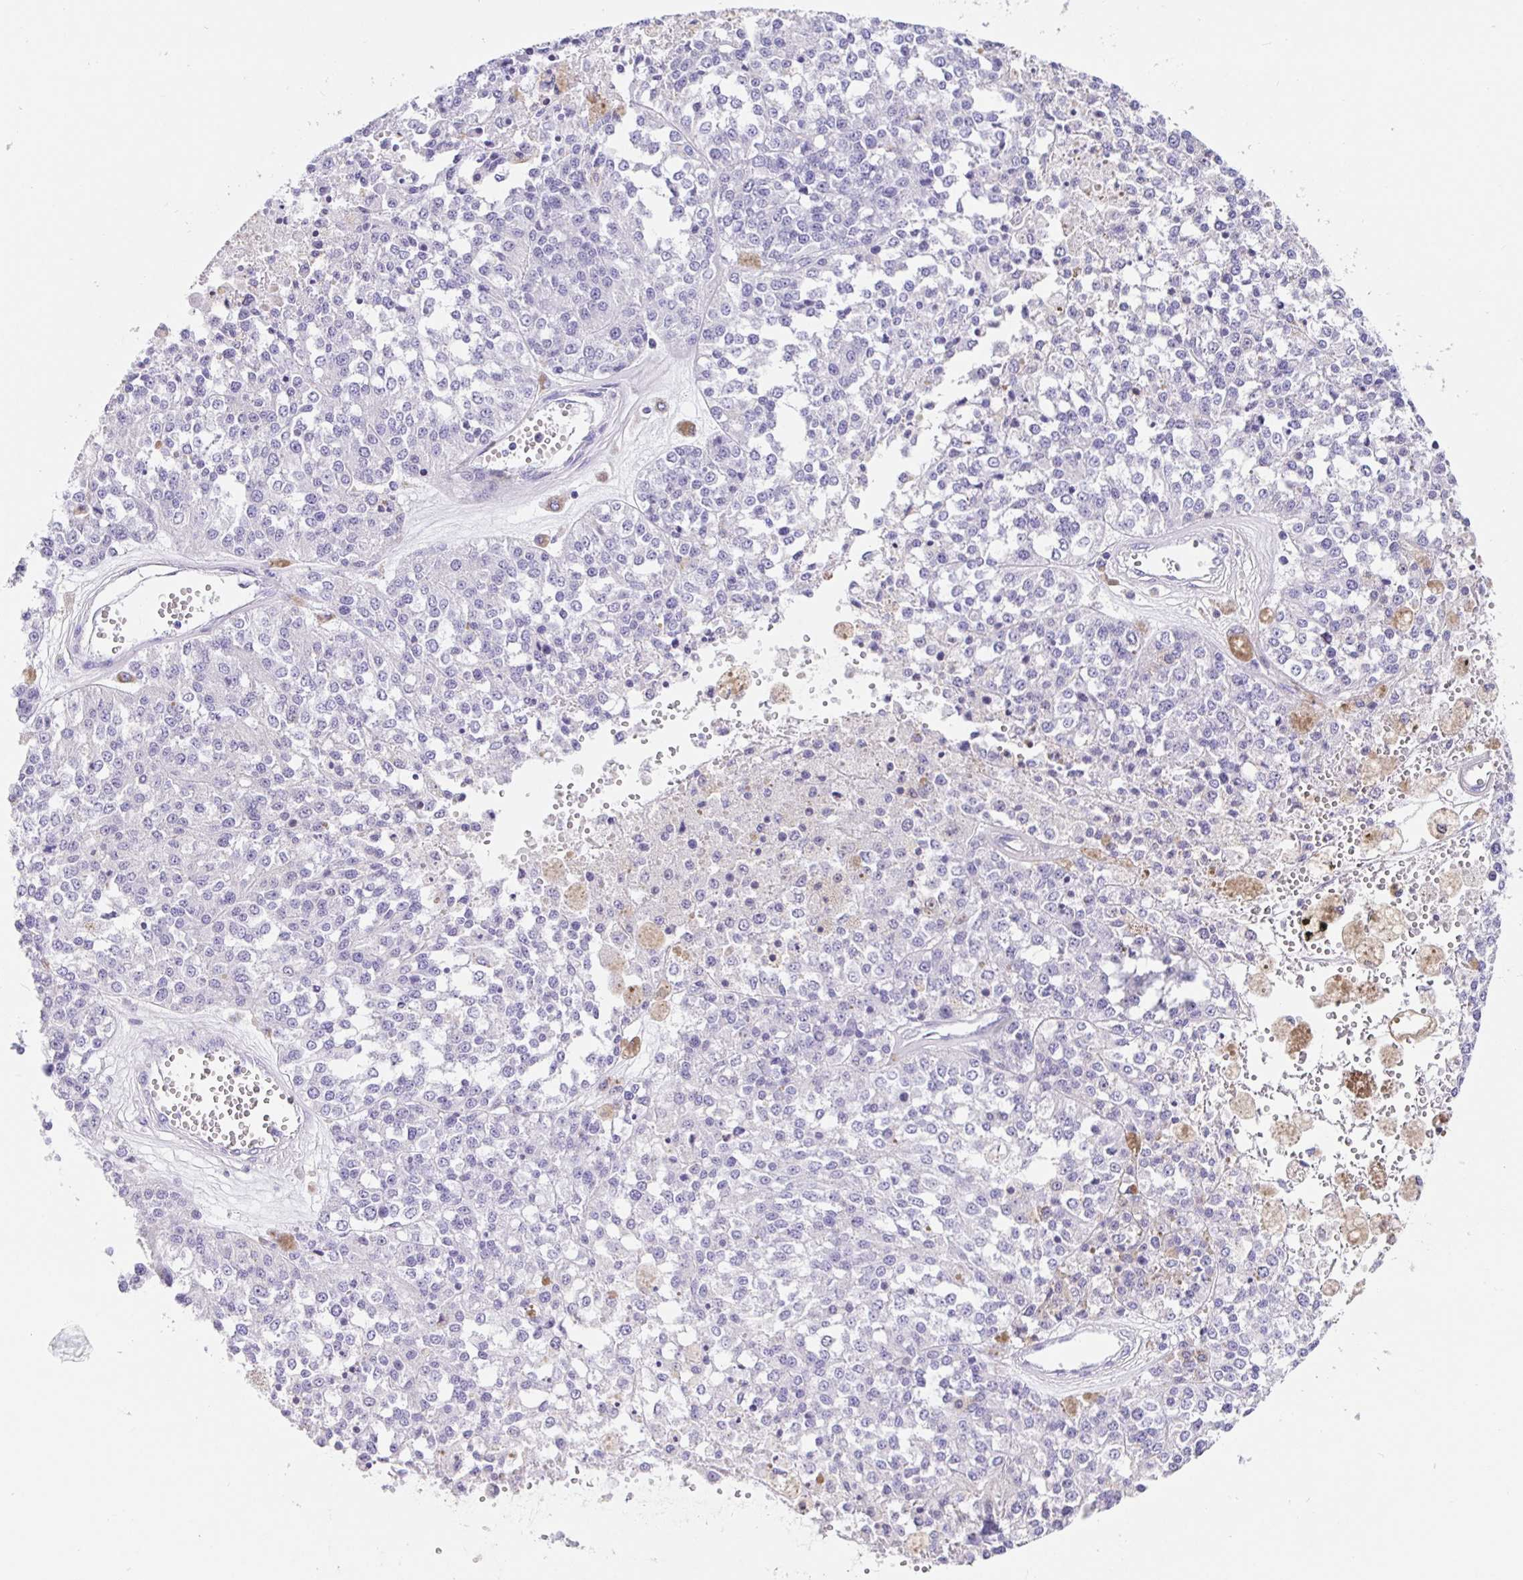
{"staining": {"intensity": "negative", "quantity": "none", "location": "none"}, "tissue": "melanoma", "cell_type": "Tumor cells", "image_type": "cancer", "snomed": [{"axis": "morphology", "description": "Malignant melanoma, Metastatic site"}, {"axis": "topography", "description": "Lymph node"}], "caption": "This is an immunohistochemistry (IHC) micrograph of melanoma. There is no expression in tumor cells.", "gene": "PRAMEF19", "patient": {"sex": "female", "age": 64}}